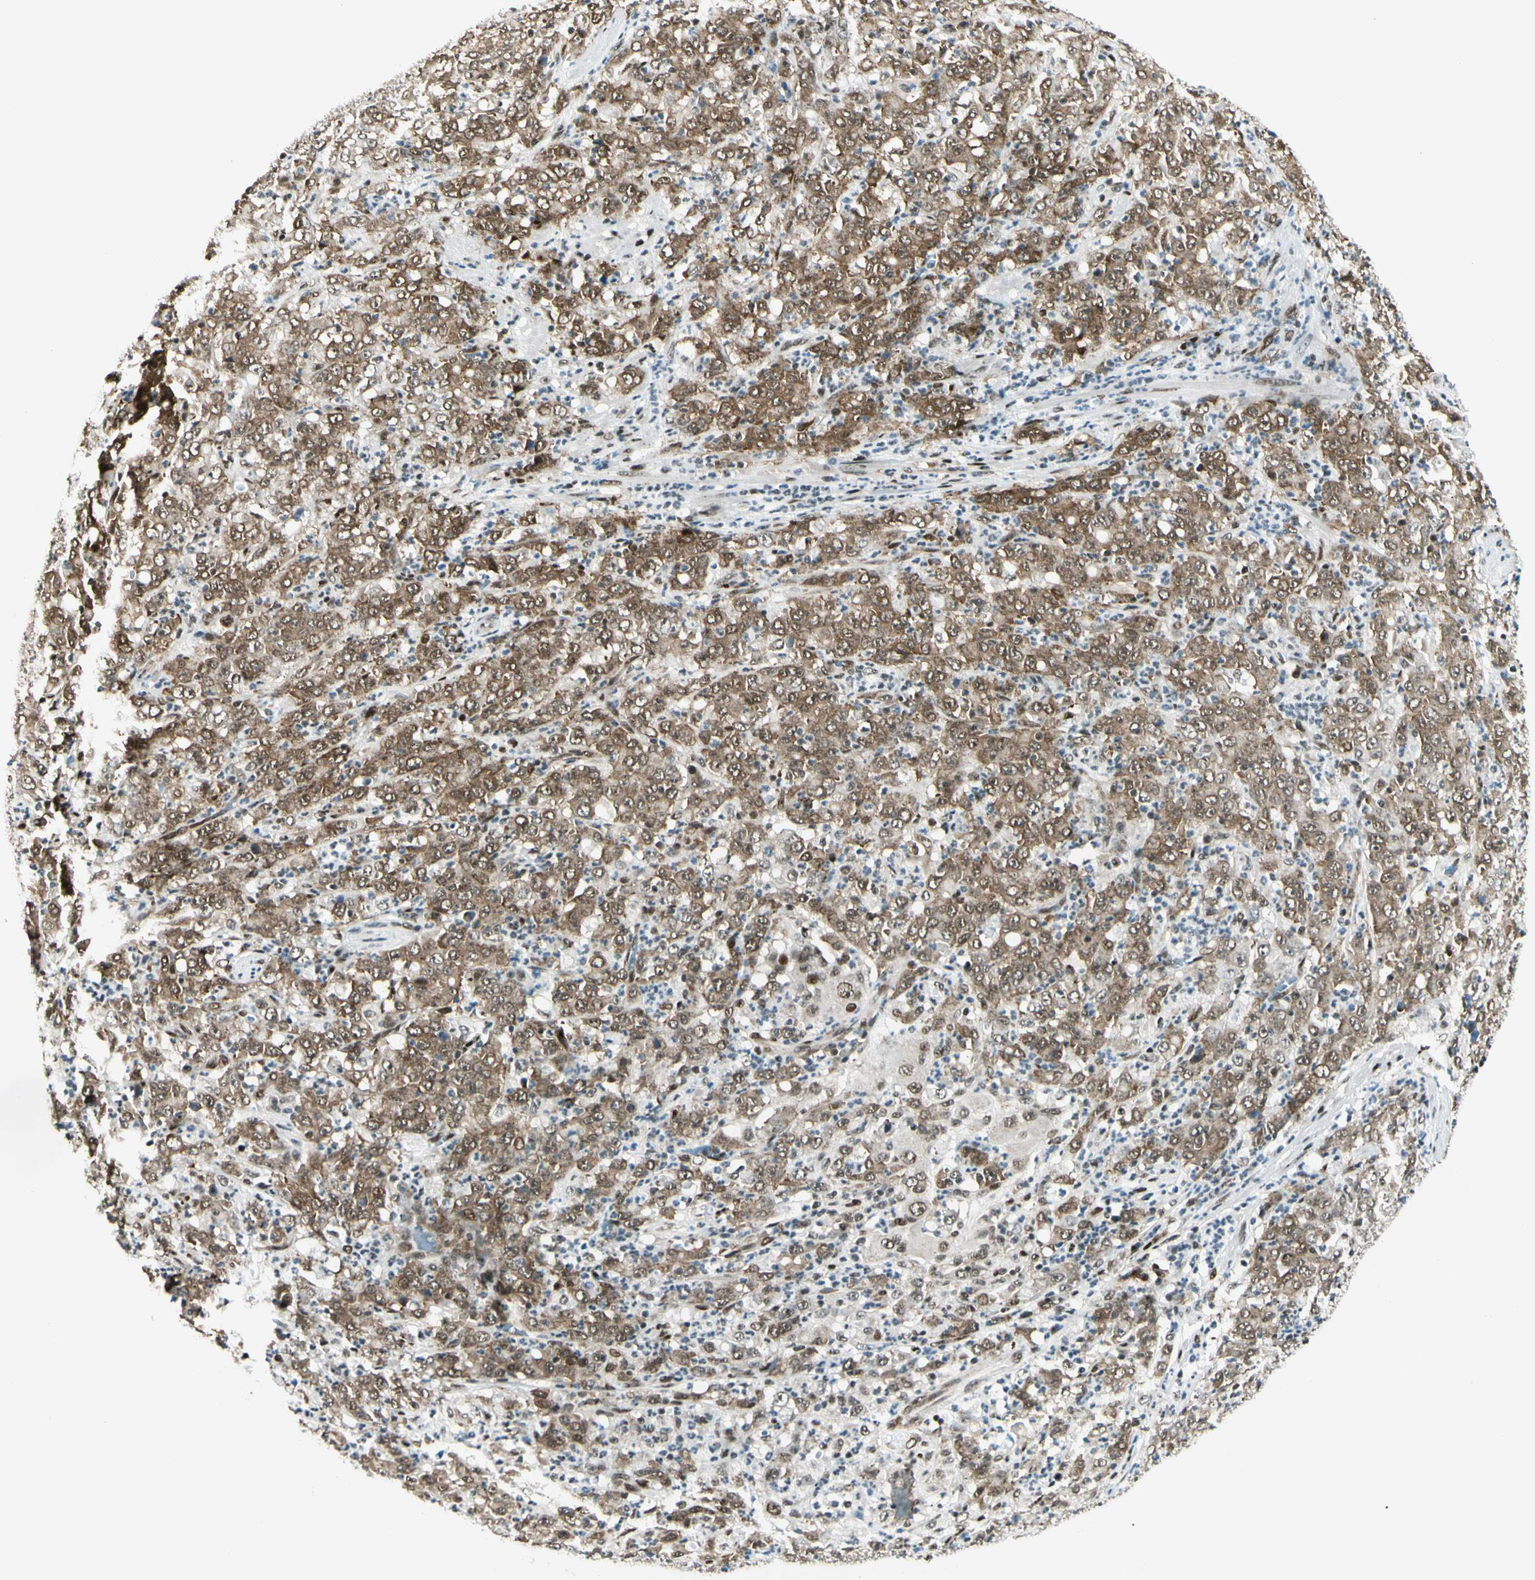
{"staining": {"intensity": "moderate", "quantity": ">75%", "location": "cytoplasmic/membranous,nuclear"}, "tissue": "stomach cancer", "cell_type": "Tumor cells", "image_type": "cancer", "snomed": [{"axis": "morphology", "description": "Adenocarcinoma, NOS"}, {"axis": "topography", "description": "Stomach, lower"}], "caption": "Moderate cytoplasmic/membranous and nuclear staining is appreciated in about >75% of tumor cells in stomach cancer (adenocarcinoma).", "gene": "FUS", "patient": {"sex": "female", "age": 71}}